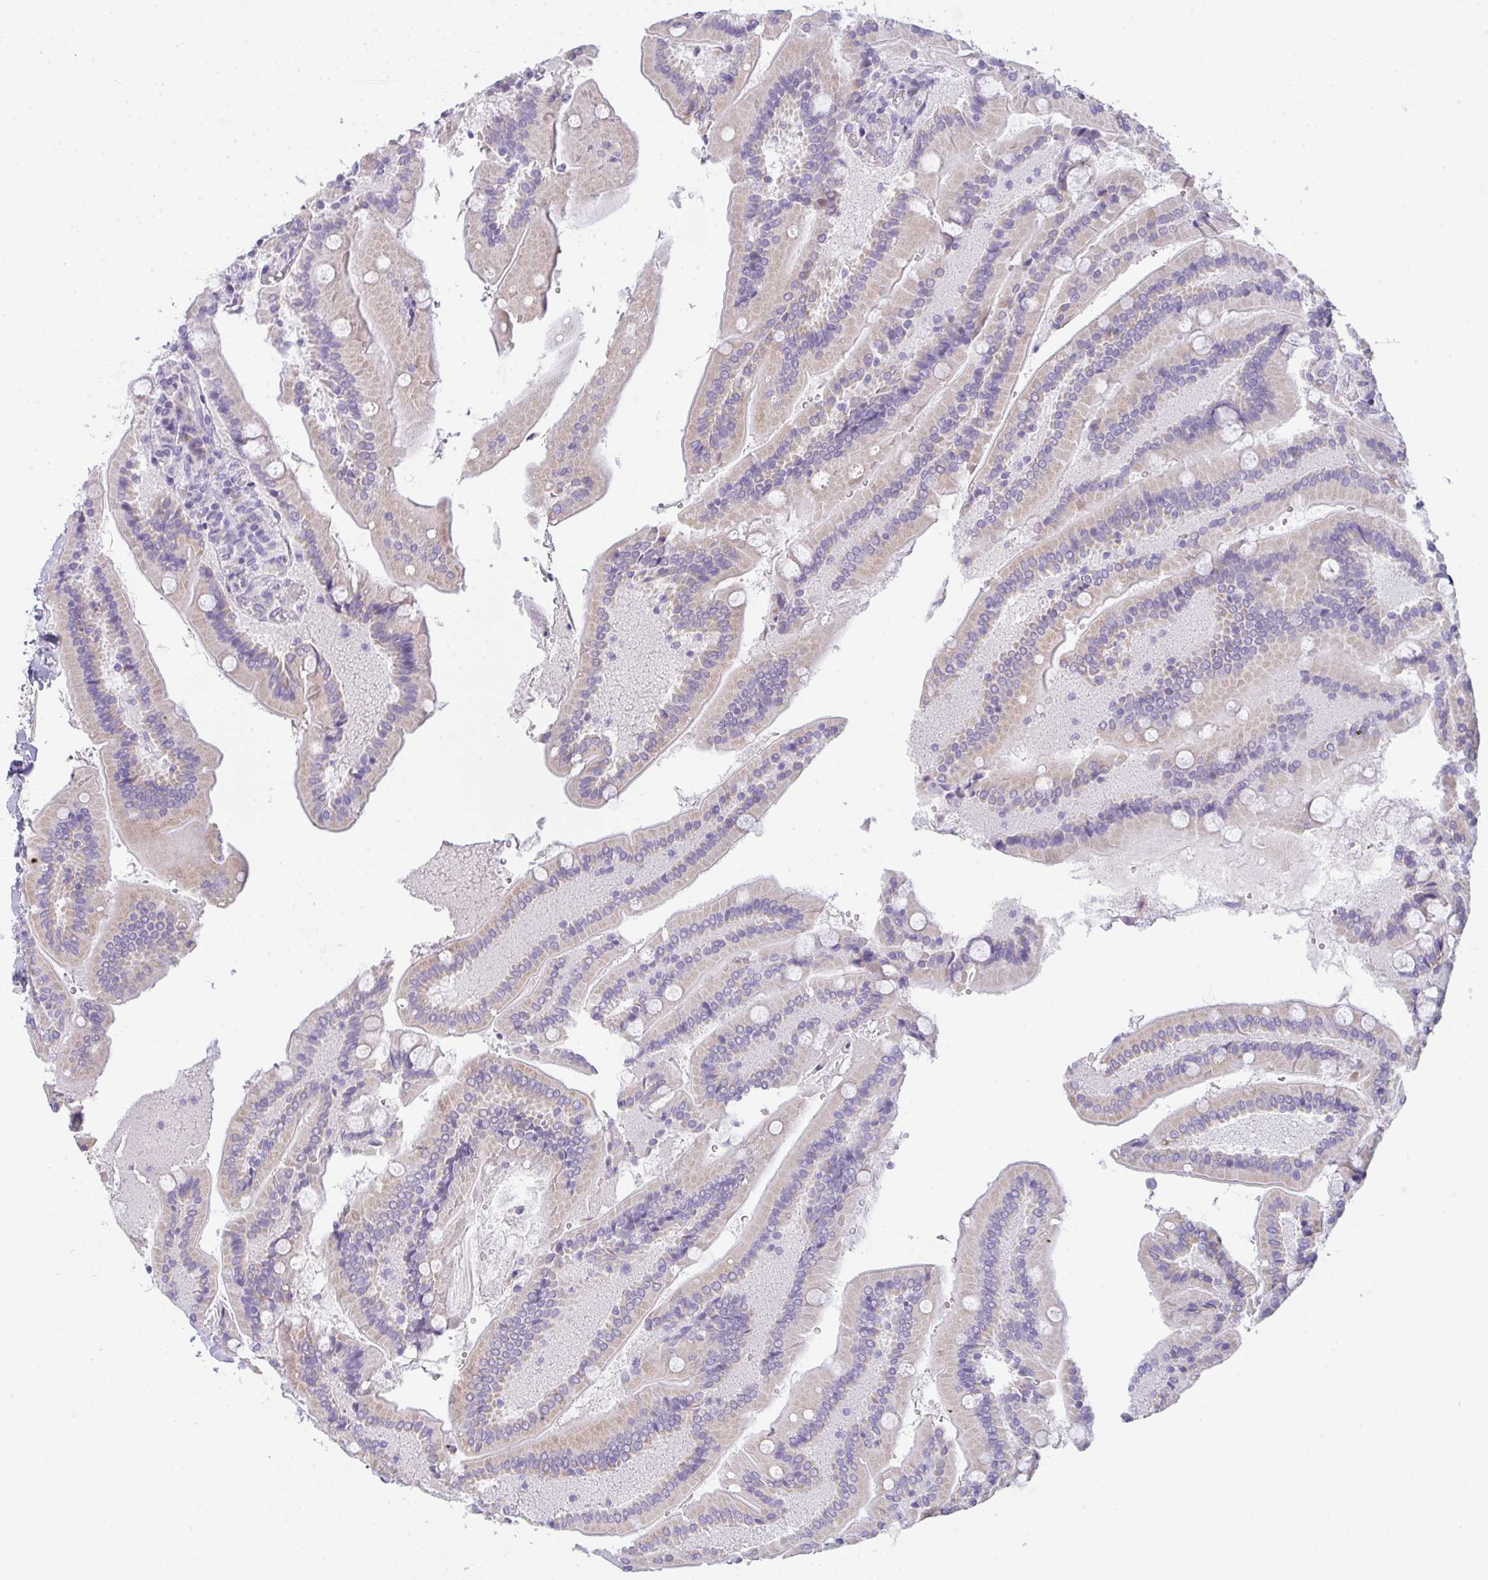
{"staining": {"intensity": "weak", "quantity": "25%-75%", "location": "cytoplasmic/membranous"}, "tissue": "duodenum", "cell_type": "Glandular cells", "image_type": "normal", "snomed": [{"axis": "morphology", "description": "Normal tissue, NOS"}, {"axis": "topography", "description": "Duodenum"}], "caption": "The histopathology image demonstrates a brown stain indicating the presence of a protein in the cytoplasmic/membranous of glandular cells in duodenum. Using DAB (3,3'-diaminobenzidine) (brown) and hematoxylin (blue) stains, captured at high magnification using brightfield microscopy.", "gene": "COX7B", "patient": {"sex": "female", "age": 62}}